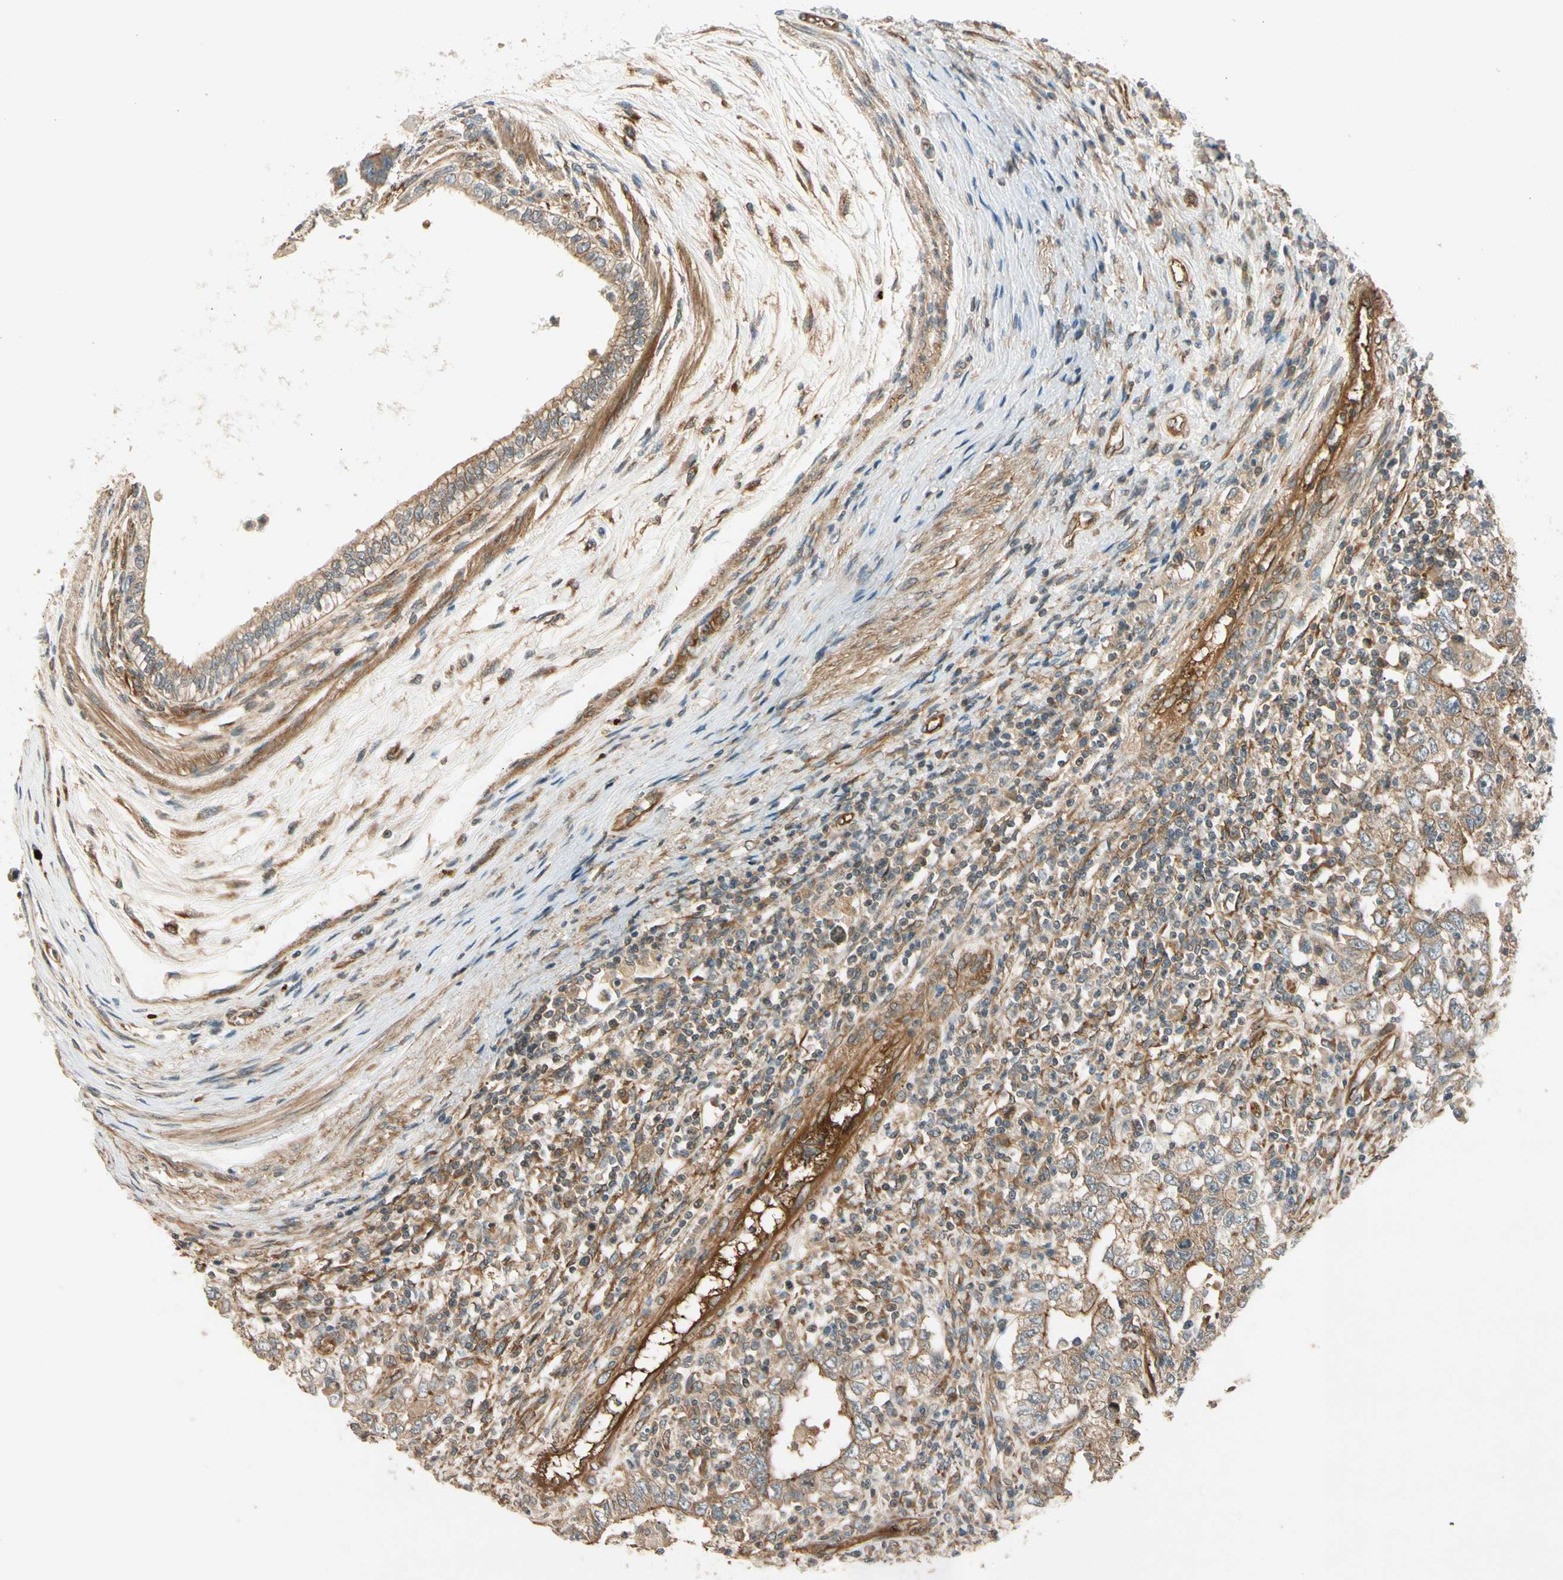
{"staining": {"intensity": "weak", "quantity": ">75%", "location": "cytoplasmic/membranous"}, "tissue": "testis cancer", "cell_type": "Tumor cells", "image_type": "cancer", "snomed": [{"axis": "morphology", "description": "Carcinoma, Embryonal, NOS"}, {"axis": "topography", "description": "Testis"}], "caption": "IHC micrograph of neoplastic tissue: testis cancer stained using immunohistochemistry (IHC) exhibits low levels of weak protein expression localized specifically in the cytoplasmic/membranous of tumor cells, appearing as a cytoplasmic/membranous brown color.", "gene": "ROCK2", "patient": {"sex": "male", "age": 26}}